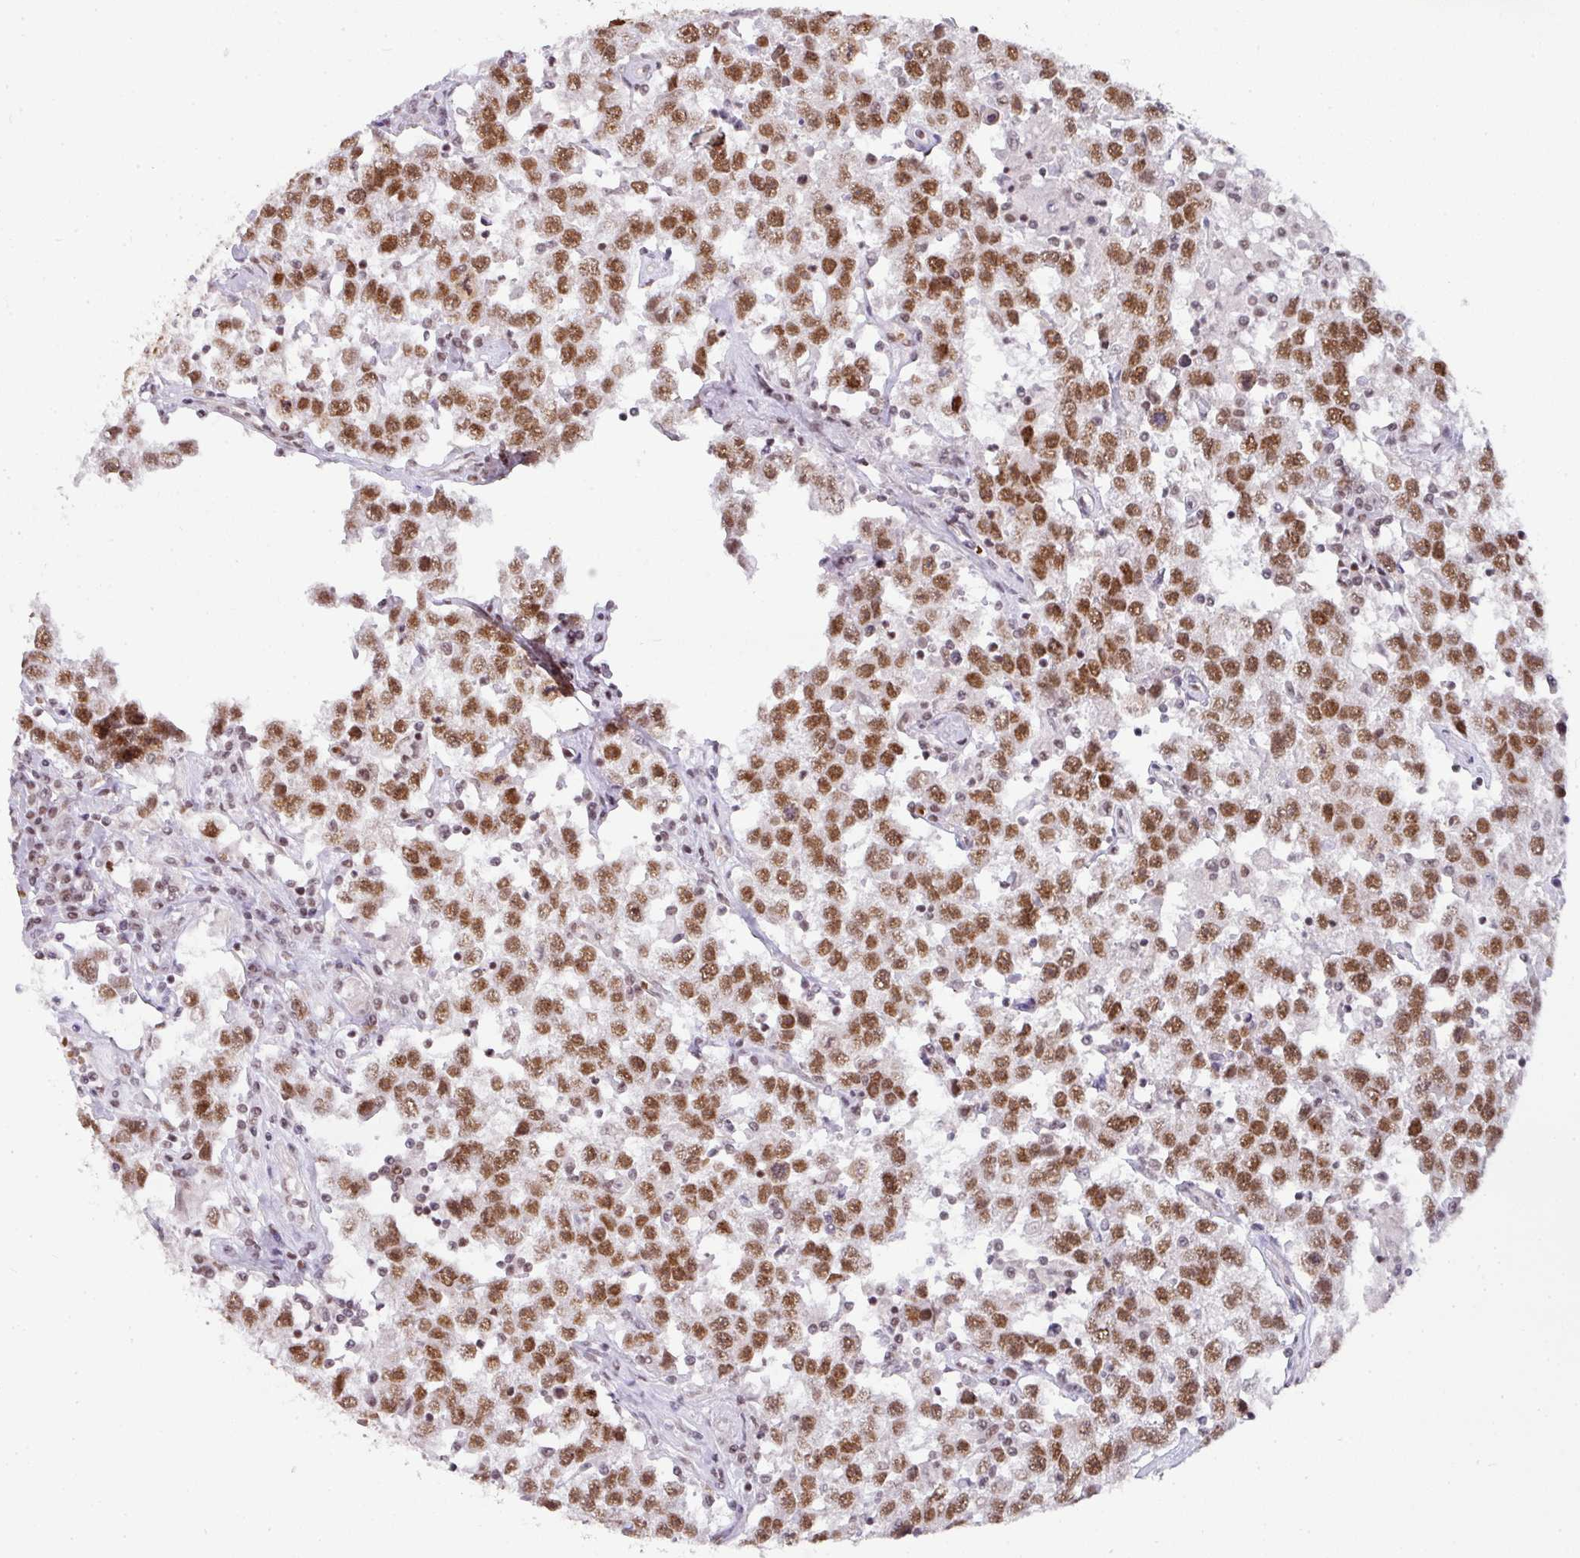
{"staining": {"intensity": "strong", "quantity": ">75%", "location": "nuclear"}, "tissue": "testis cancer", "cell_type": "Tumor cells", "image_type": "cancer", "snomed": [{"axis": "morphology", "description": "Seminoma, NOS"}, {"axis": "topography", "description": "Testis"}], "caption": "Human testis seminoma stained with a protein marker shows strong staining in tumor cells.", "gene": "NCOA5", "patient": {"sex": "male", "age": 41}}